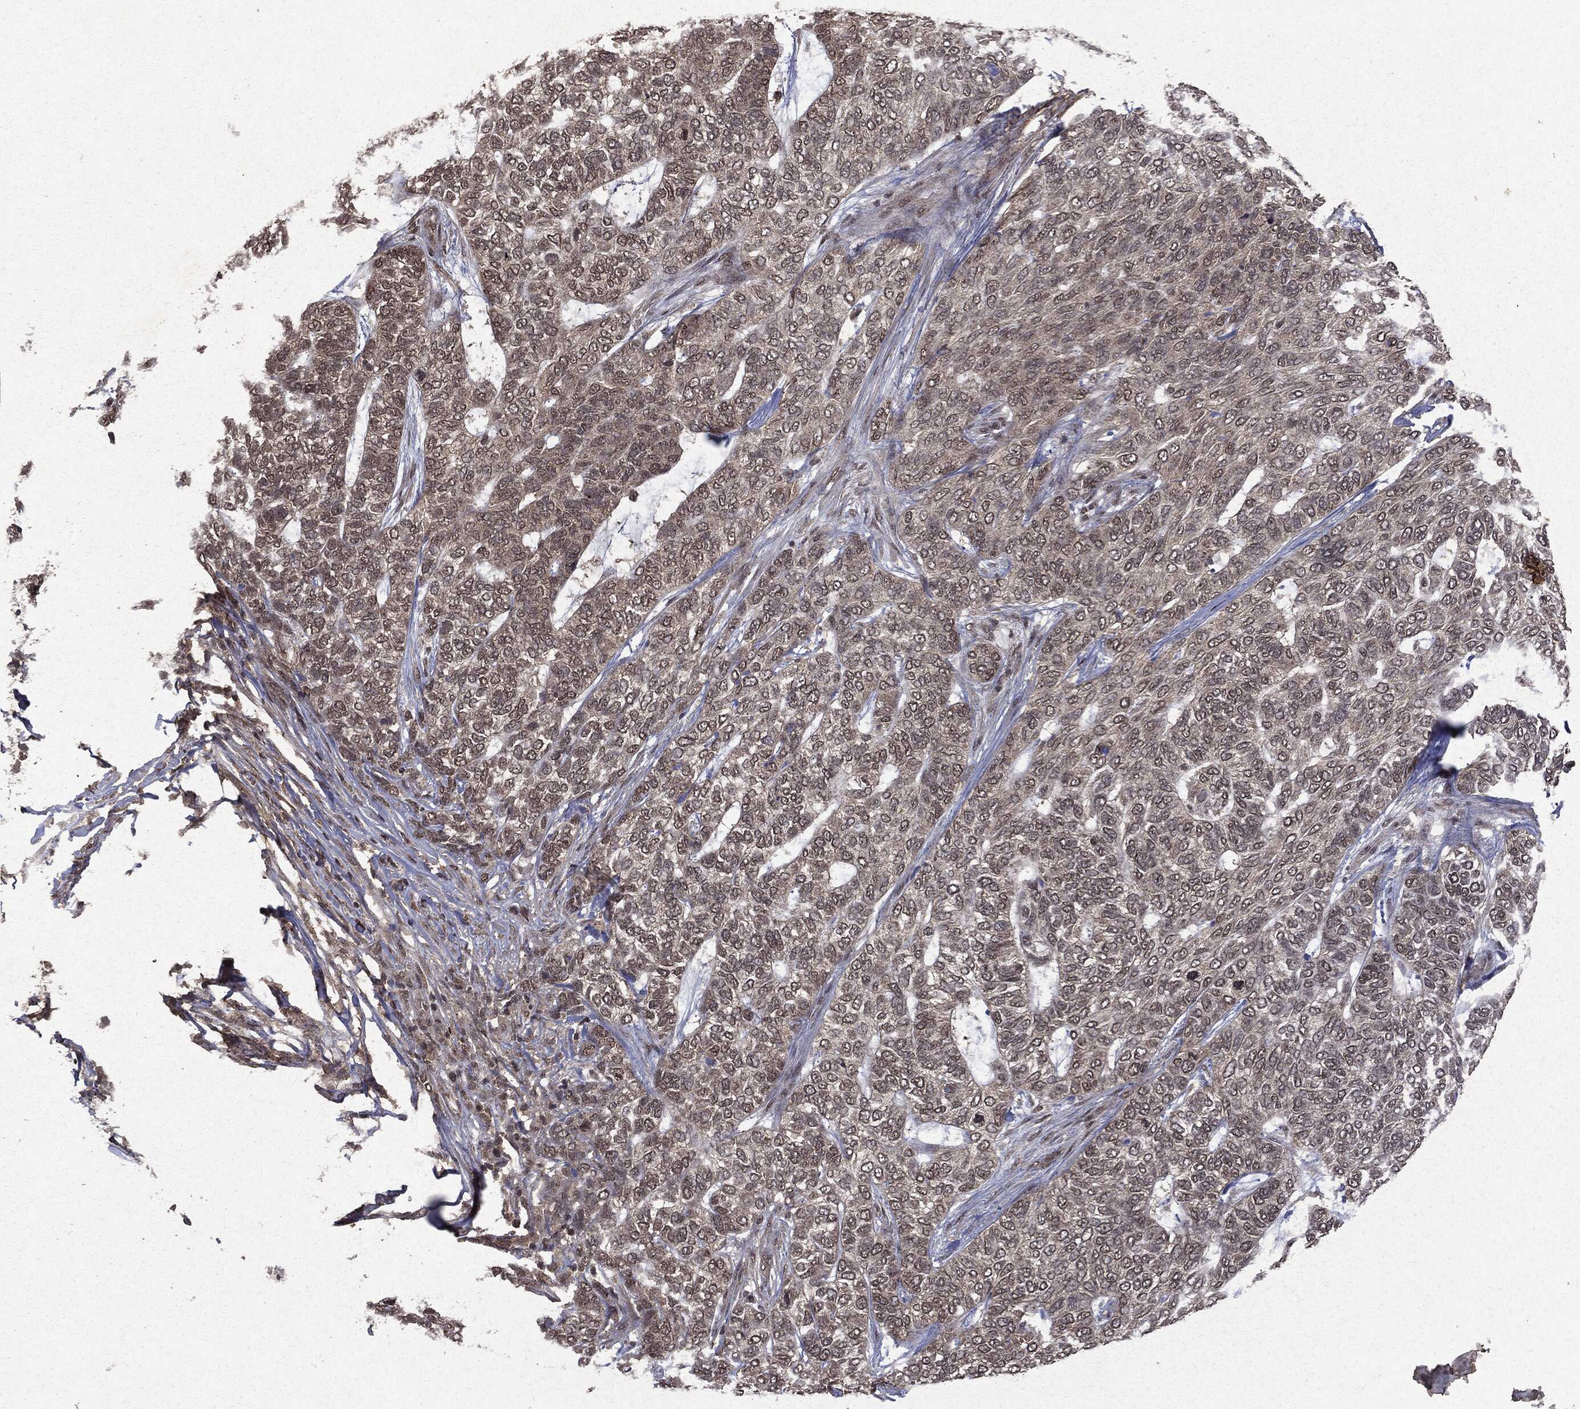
{"staining": {"intensity": "weak", "quantity": "<25%", "location": "nuclear"}, "tissue": "skin cancer", "cell_type": "Tumor cells", "image_type": "cancer", "snomed": [{"axis": "morphology", "description": "Basal cell carcinoma"}, {"axis": "topography", "description": "Skin"}], "caption": "DAB immunohistochemical staining of basal cell carcinoma (skin) shows no significant expression in tumor cells.", "gene": "PEBP1", "patient": {"sex": "female", "age": 65}}